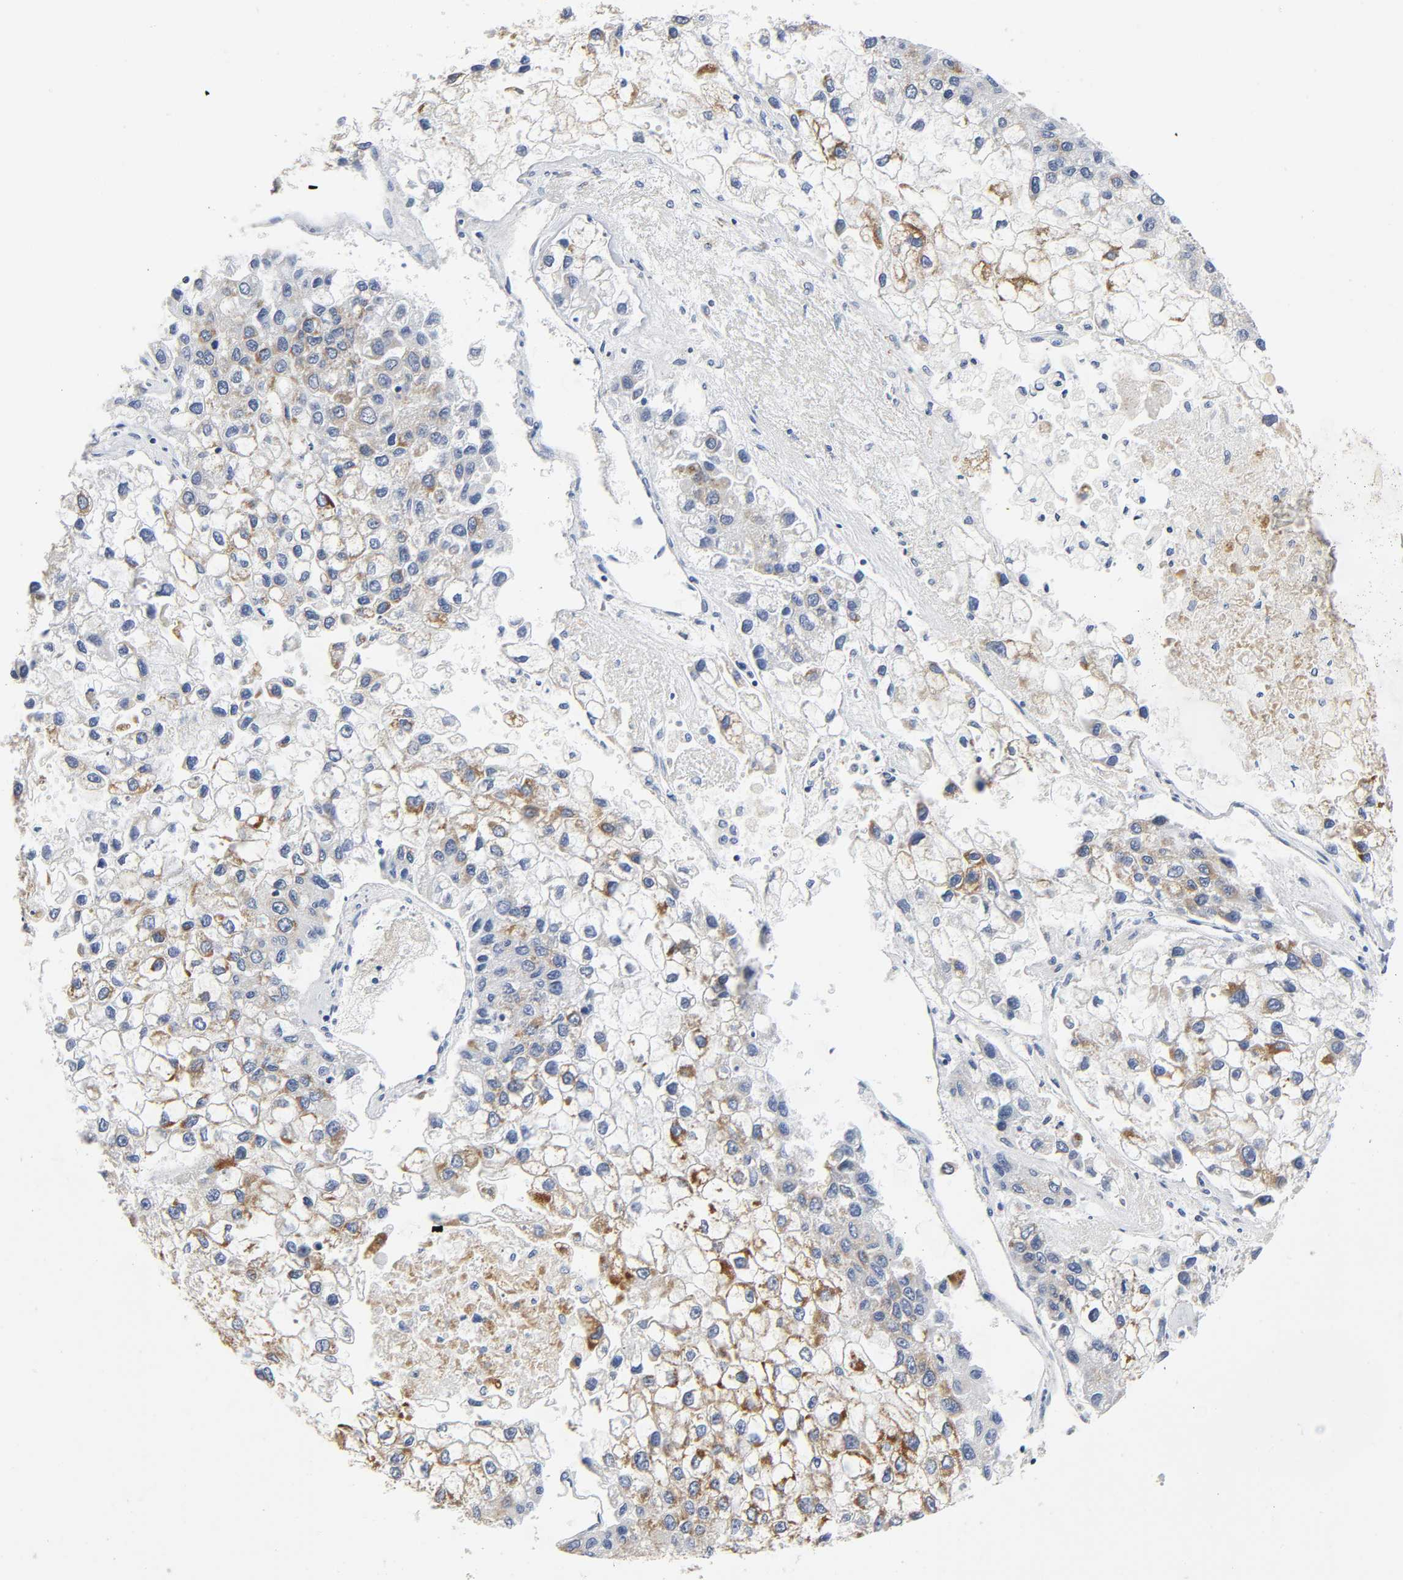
{"staining": {"intensity": "moderate", "quantity": "25%-75%", "location": "cytoplasmic/membranous"}, "tissue": "liver cancer", "cell_type": "Tumor cells", "image_type": "cancer", "snomed": [{"axis": "morphology", "description": "Carcinoma, Hepatocellular, NOS"}, {"axis": "topography", "description": "Liver"}], "caption": "Immunohistochemistry (DAB (3,3'-diaminobenzidine)) staining of liver hepatocellular carcinoma demonstrates moderate cytoplasmic/membranous protein expression in approximately 25%-75% of tumor cells. (Brightfield microscopy of DAB IHC at high magnification).", "gene": "BAK1", "patient": {"sex": "female", "age": 66}}